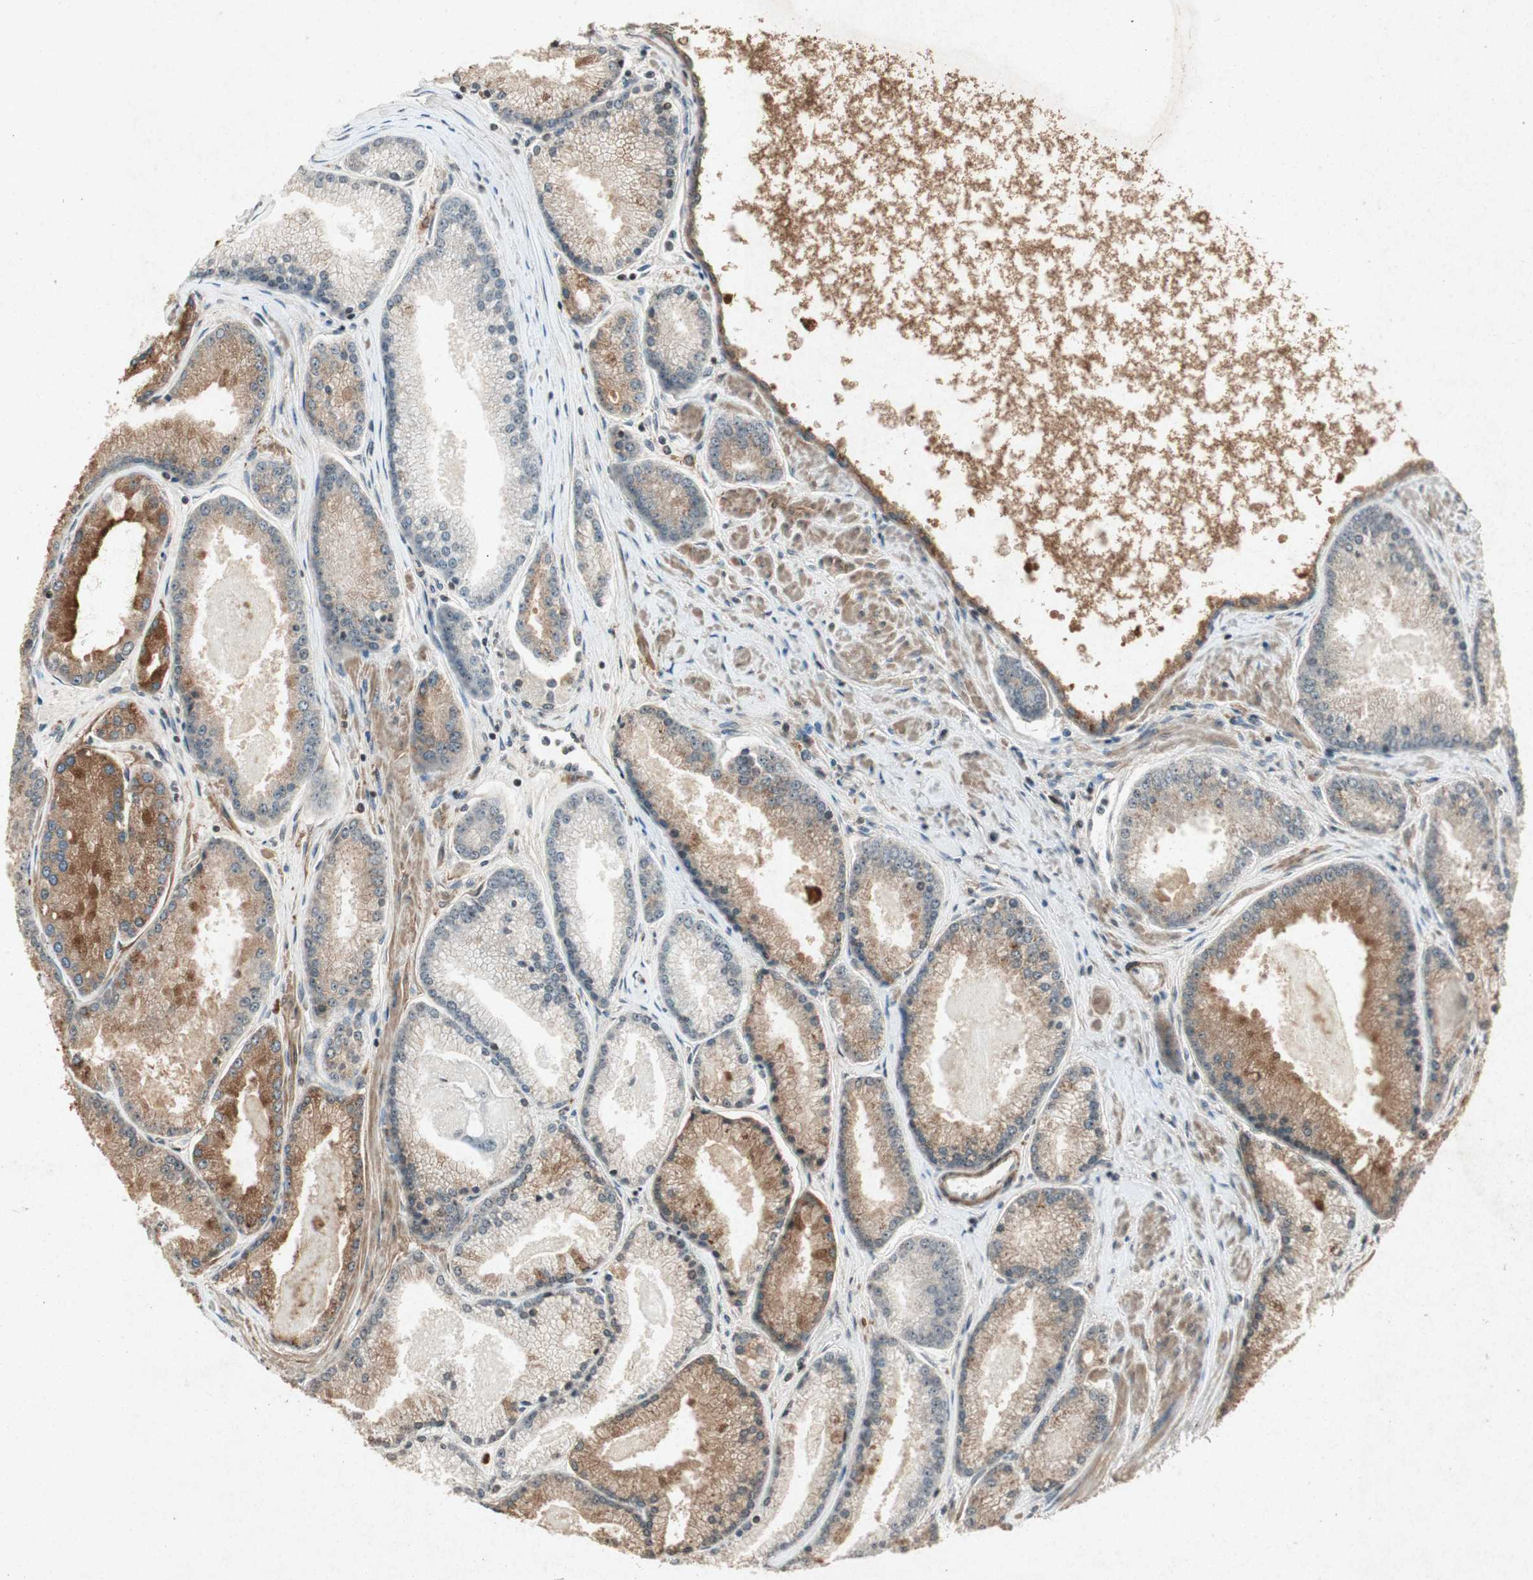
{"staining": {"intensity": "moderate", "quantity": "25%-75%", "location": "cytoplasmic/membranous"}, "tissue": "prostate cancer", "cell_type": "Tumor cells", "image_type": "cancer", "snomed": [{"axis": "morphology", "description": "Adenocarcinoma, High grade"}, {"axis": "topography", "description": "Prostate"}], "caption": "A high-resolution photomicrograph shows immunohistochemistry (IHC) staining of prostate cancer, which reveals moderate cytoplasmic/membranous expression in approximately 25%-75% of tumor cells. Immunohistochemistry (ihc) stains the protein of interest in brown and the nuclei are stained blue.", "gene": "PRKG1", "patient": {"sex": "male", "age": 61}}